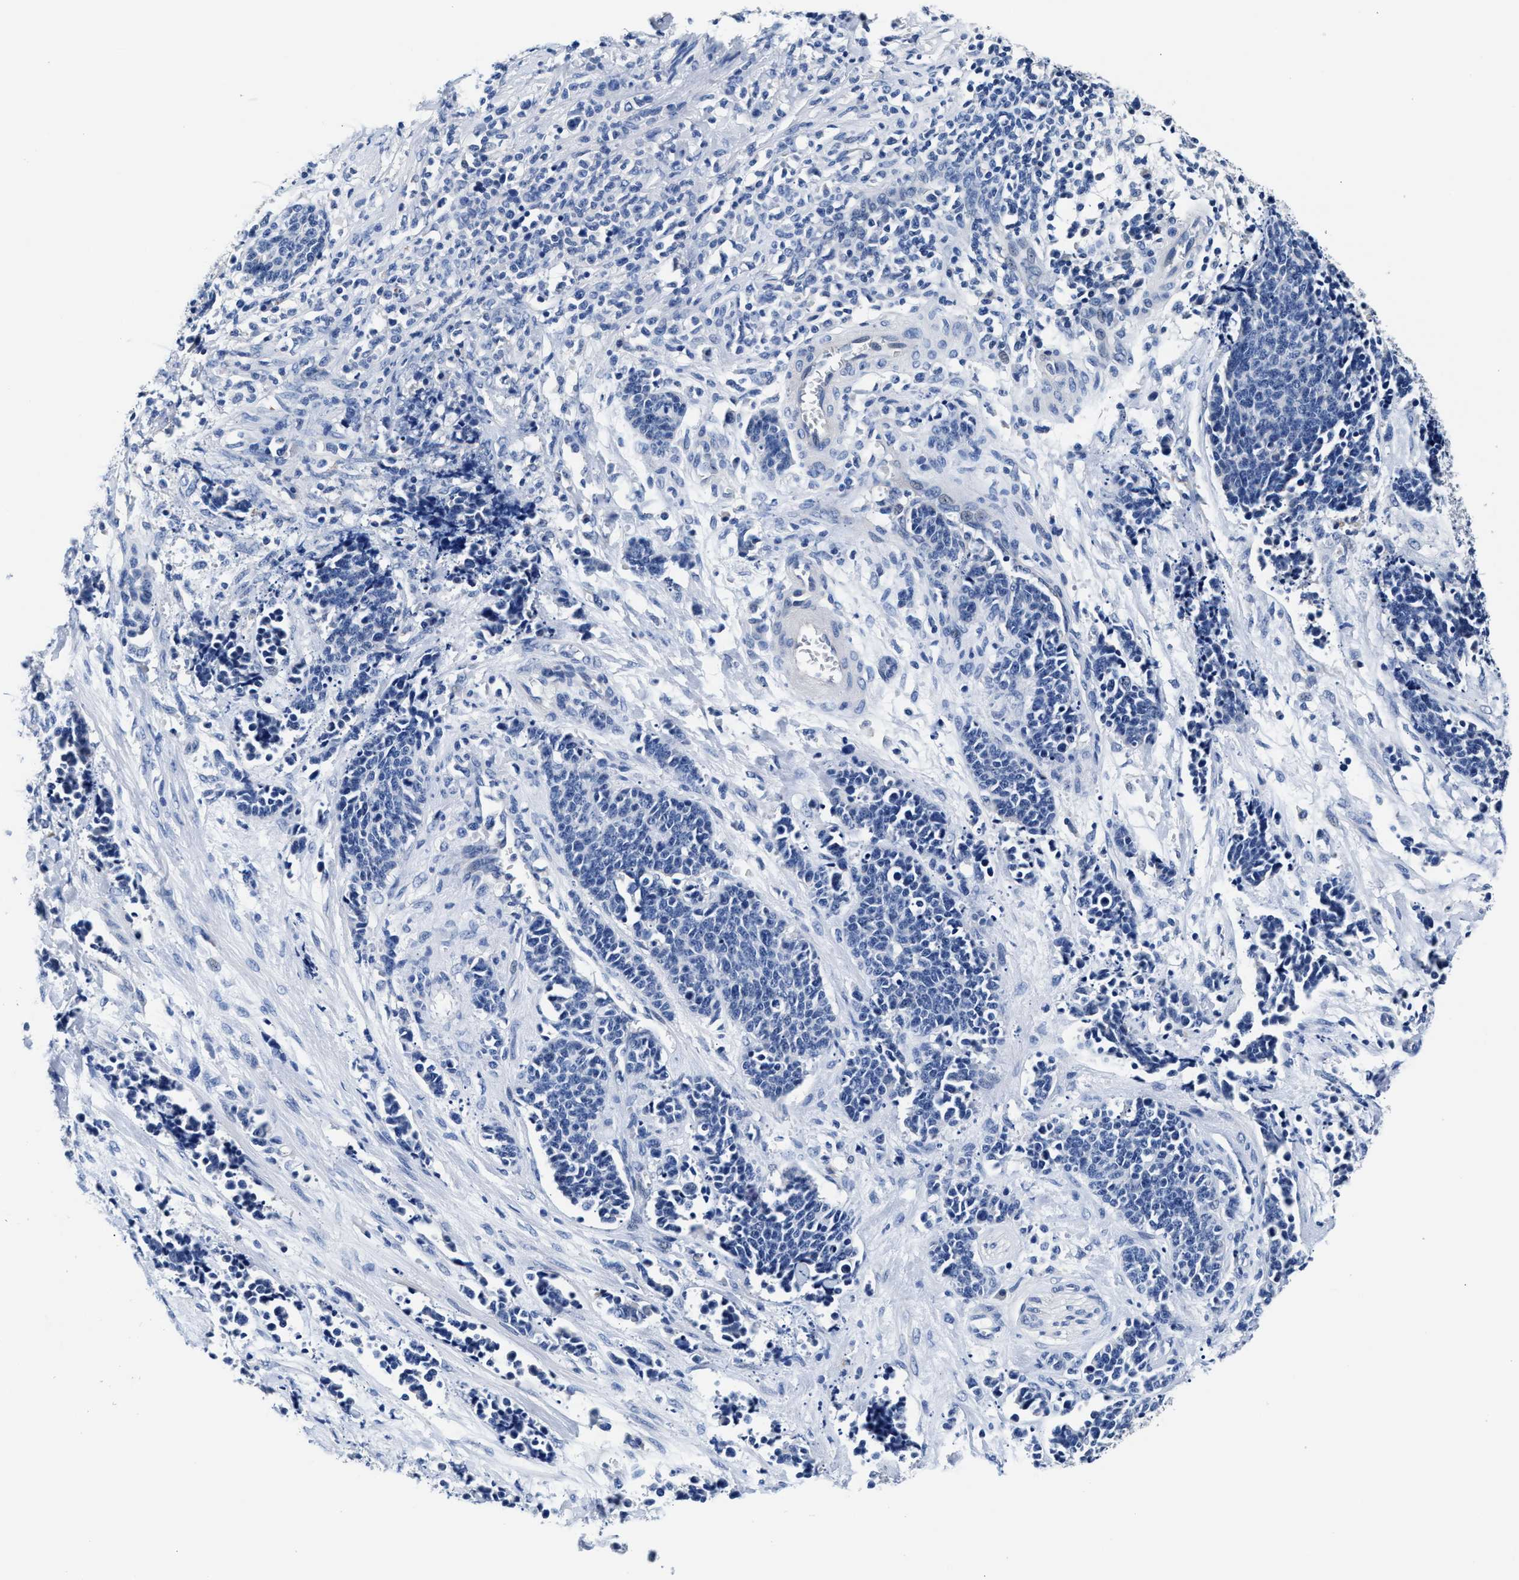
{"staining": {"intensity": "negative", "quantity": "none", "location": "none"}, "tissue": "cervical cancer", "cell_type": "Tumor cells", "image_type": "cancer", "snomed": [{"axis": "morphology", "description": "Squamous cell carcinoma, NOS"}, {"axis": "topography", "description": "Cervix"}], "caption": "Immunohistochemistry (IHC) histopathology image of human cervical cancer stained for a protein (brown), which displays no positivity in tumor cells.", "gene": "GSTM1", "patient": {"sex": "female", "age": 35}}